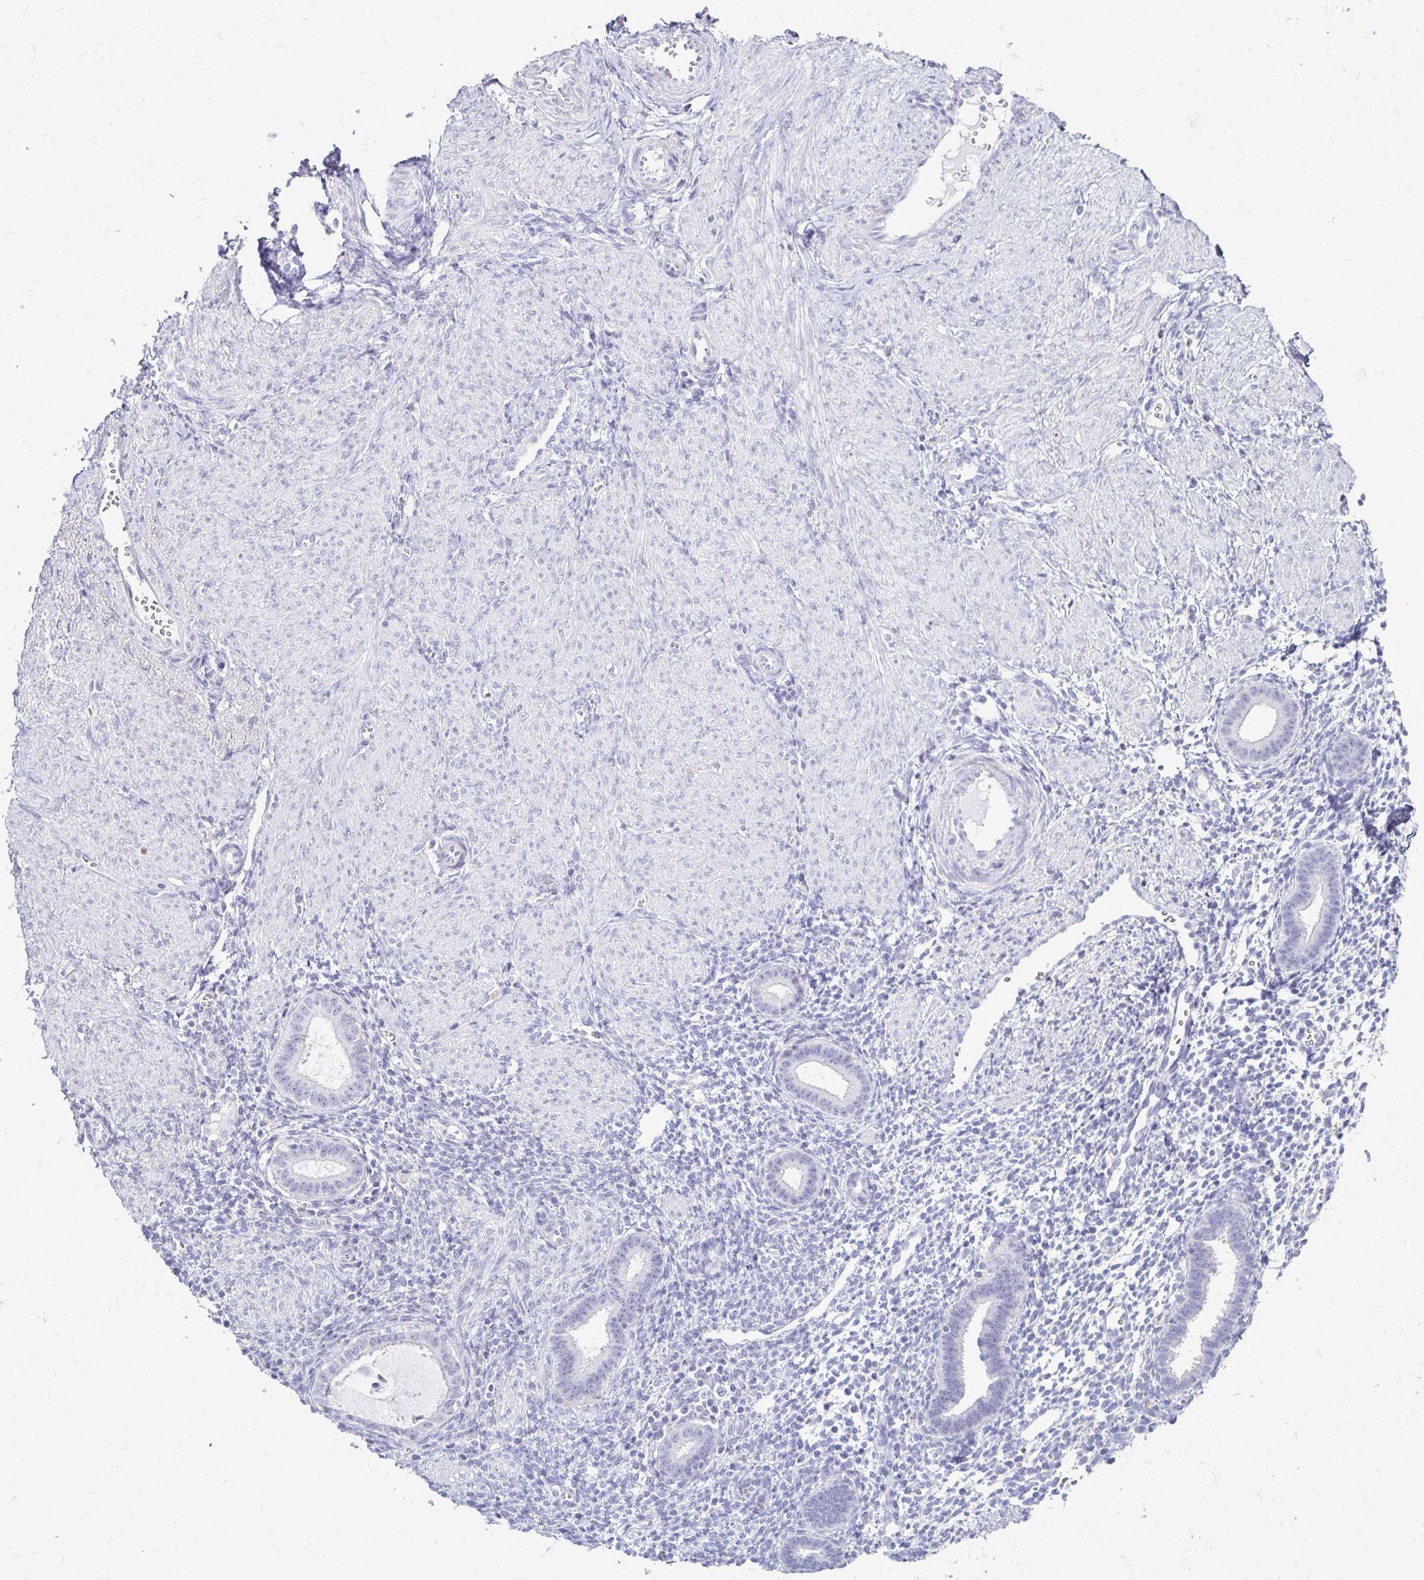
{"staining": {"intensity": "negative", "quantity": "none", "location": "none"}, "tissue": "endometrium", "cell_type": "Cells in endometrial stroma", "image_type": "normal", "snomed": [{"axis": "morphology", "description": "Normal tissue, NOS"}, {"axis": "topography", "description": "Endometrium"}], "caption": "Immunohistochemistry (IHC) micrograph of benign endometrium stained for a protein (brown), which exhibits no staining in cells in endometrial stroma. (DAB (3,3'-diaminobenzidine) immunohistochemistry visualized using brightfield microscopy, high magnification).", "gene": "FCGR2A", "patient": {"sex": "female", "age": 36}}